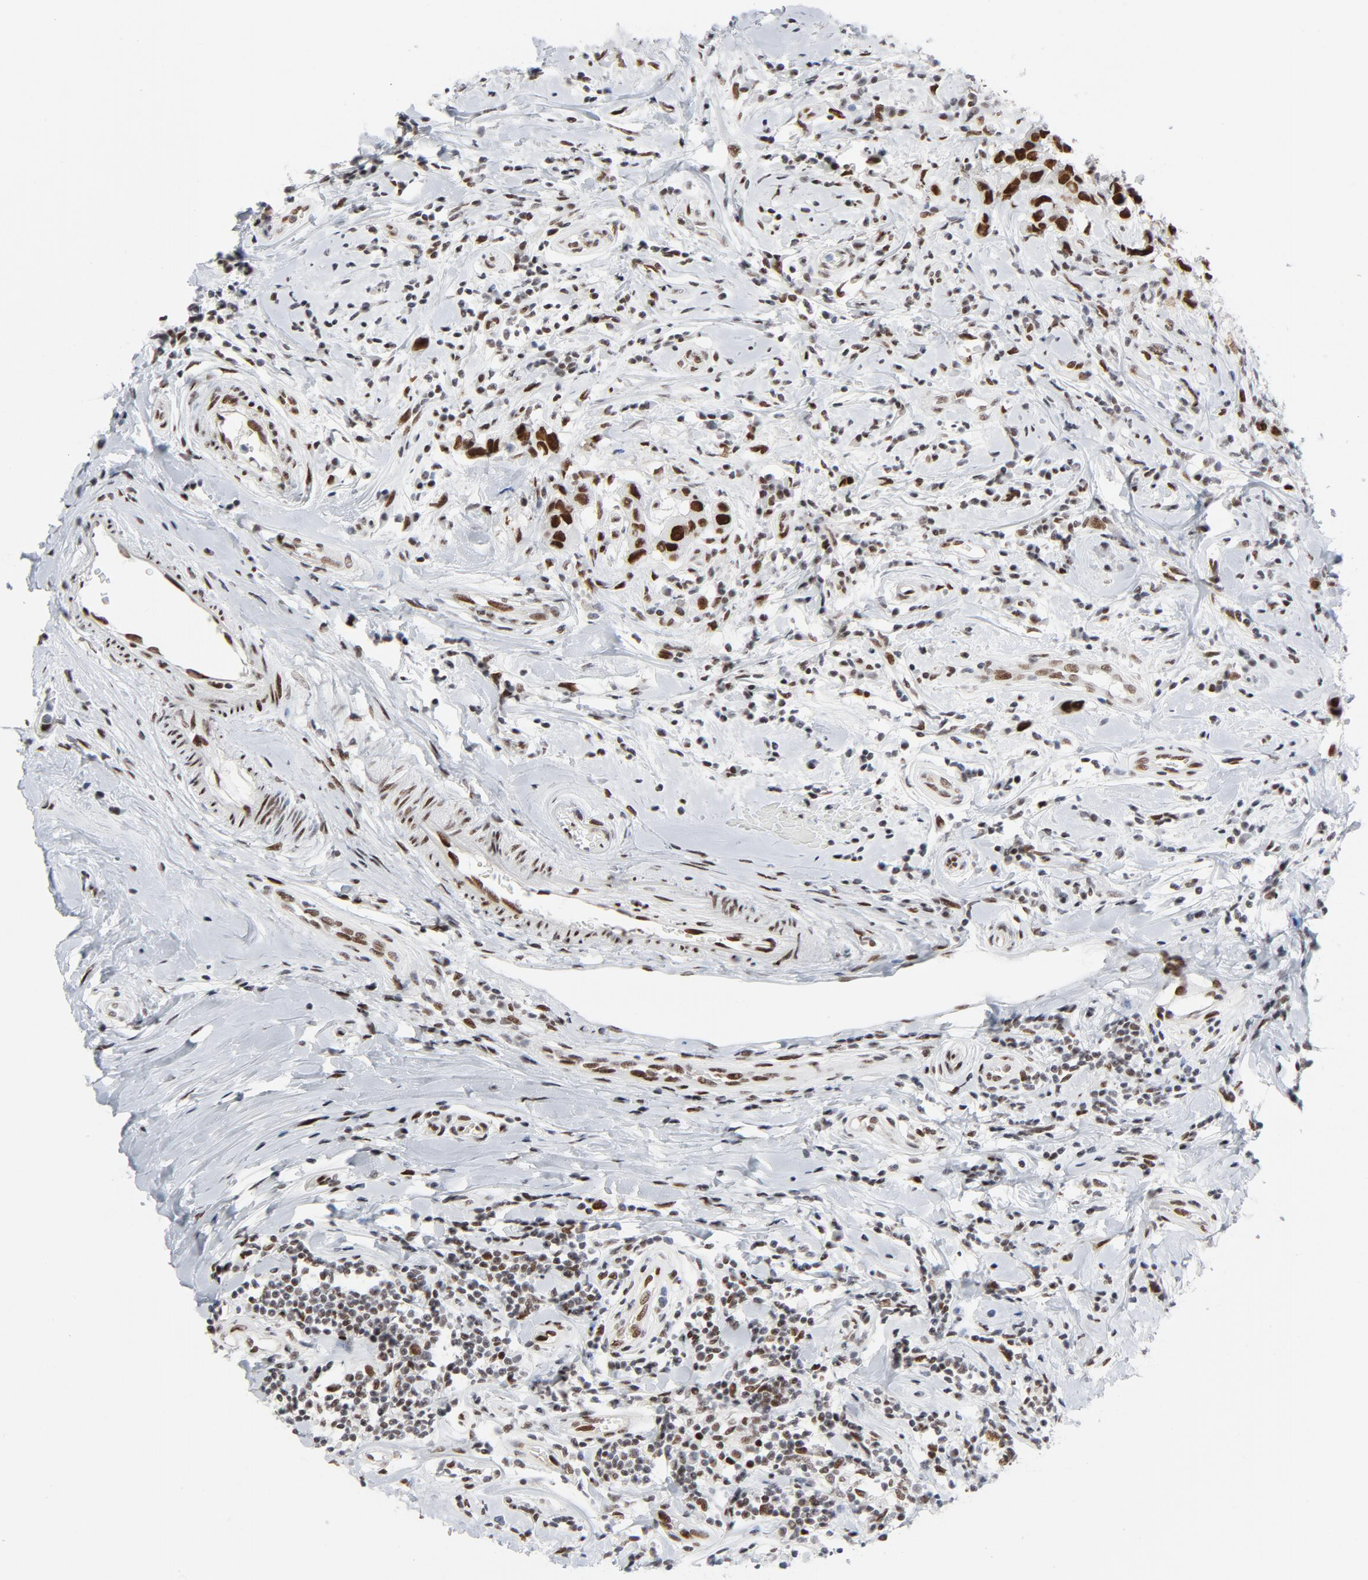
{"staining": {"intensity": "strong", "quantity": ">75%", "location": "nuclear"}, "tissue": "breast cancer", "cell_type": "Tumor cells", "image_type": "cancer", "snomed": [{"axis": "morphology", "description": "Duct carcinoma"}, {"axis": "topography", "description": "Breast"}], "caption": "Breast intraductal carcinoma stained with immunohistochemistry shows strong nuclear staining in about >75% of tumor cells.", "gene": "HSF1", "patient": {"sex": "female", "age": 27}}